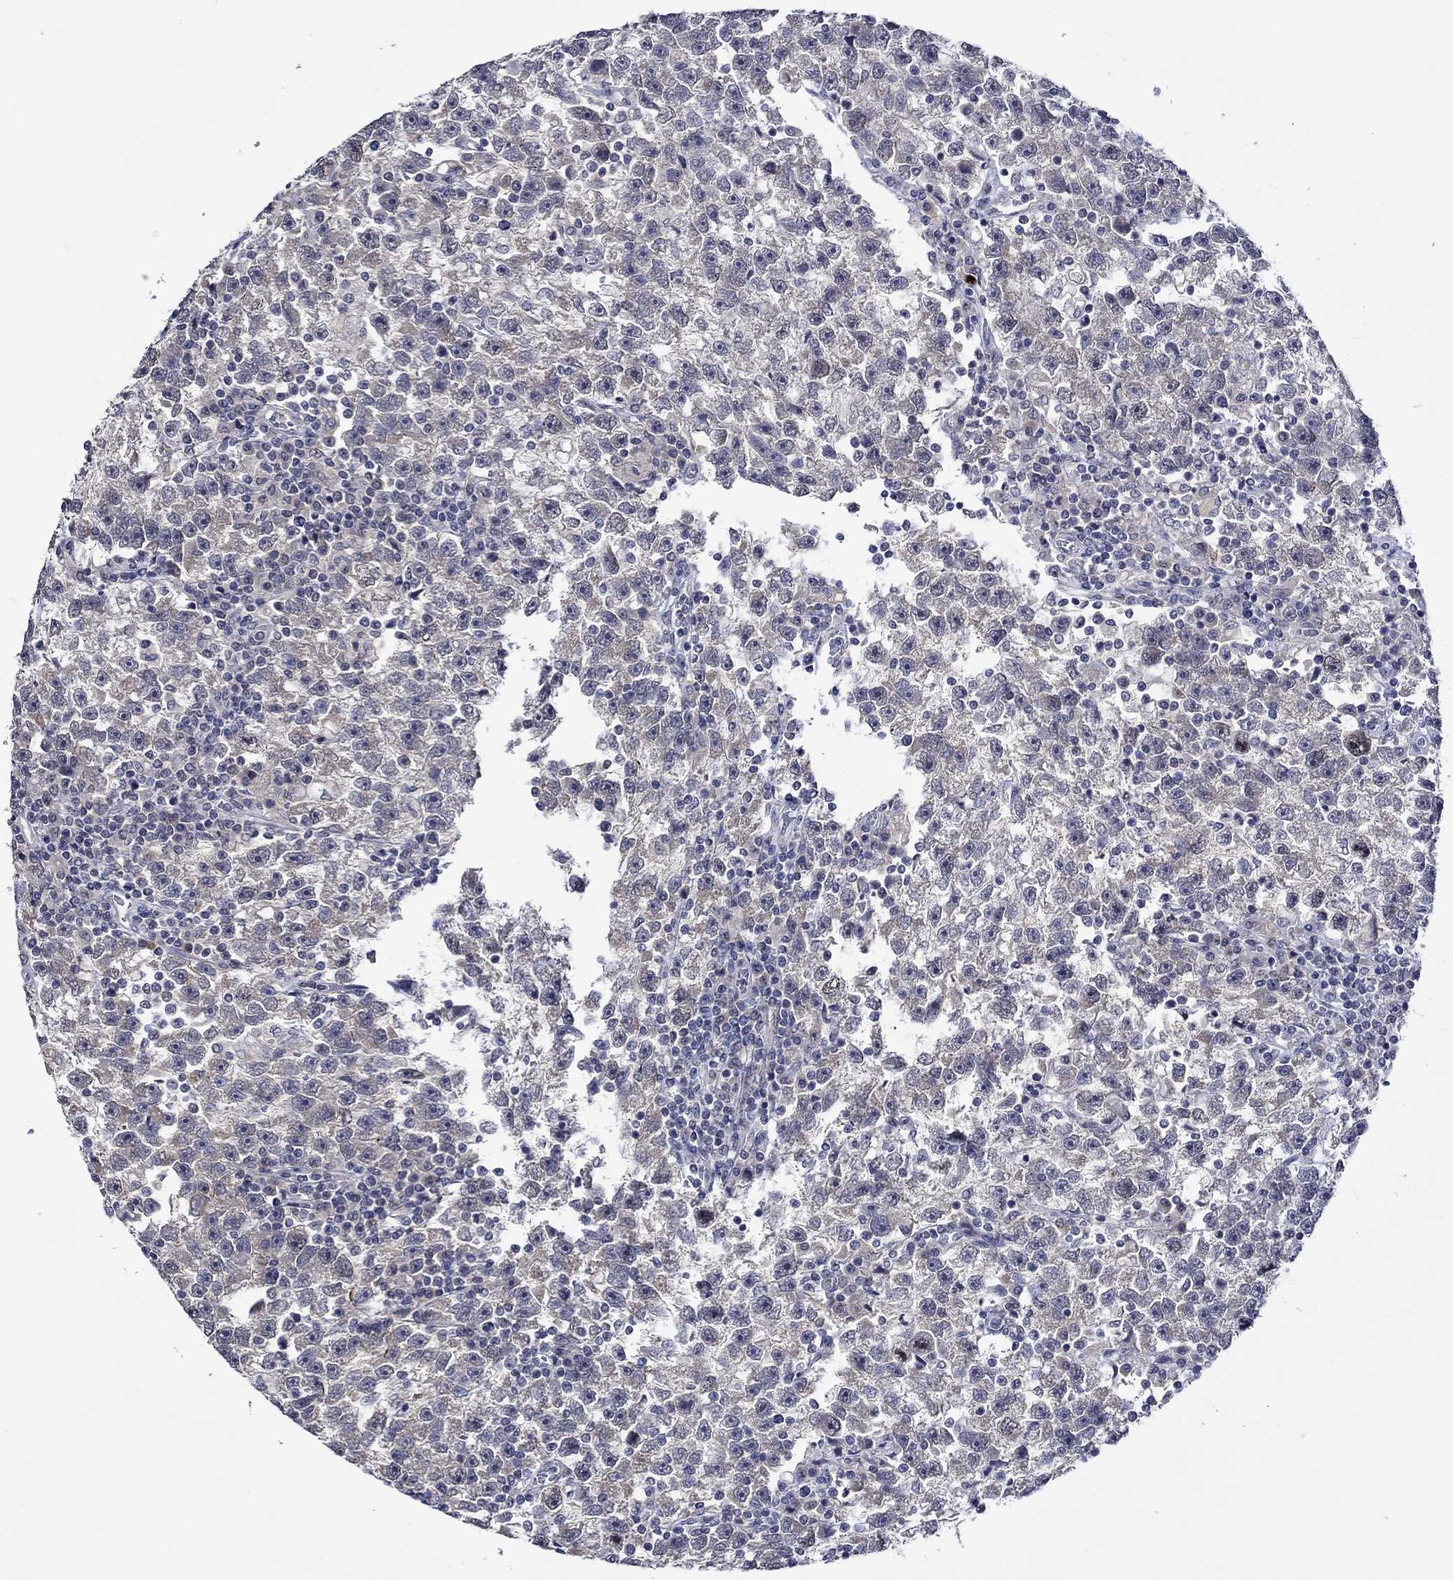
{"staining": {"intensity": "negative", "quantity": "none", "location": "none"}, "tissue": "testis cancer", "cell_type": "Tumor cells", "image_type": "cancer", "snomed": [{"axis": "morphology", "description": "Seminoma, NOS"}, {"axis": "topography", "description": "Testis"}], "caption": "This micrograph is of testis cancer stained with immunohistochemistry (IHC) to label a protein in brown with the nuclei are counter-stained blue. There is no expression in tumor cells. Brightfield microscopy of immunohistochemistry stained with DAB (3,3'-diaminobenzidine) (brown) and hematoxylin (blue), captured at high magnification.", "gene": "DDX3Y", "patient": {"sex": "male", "age": 47}}